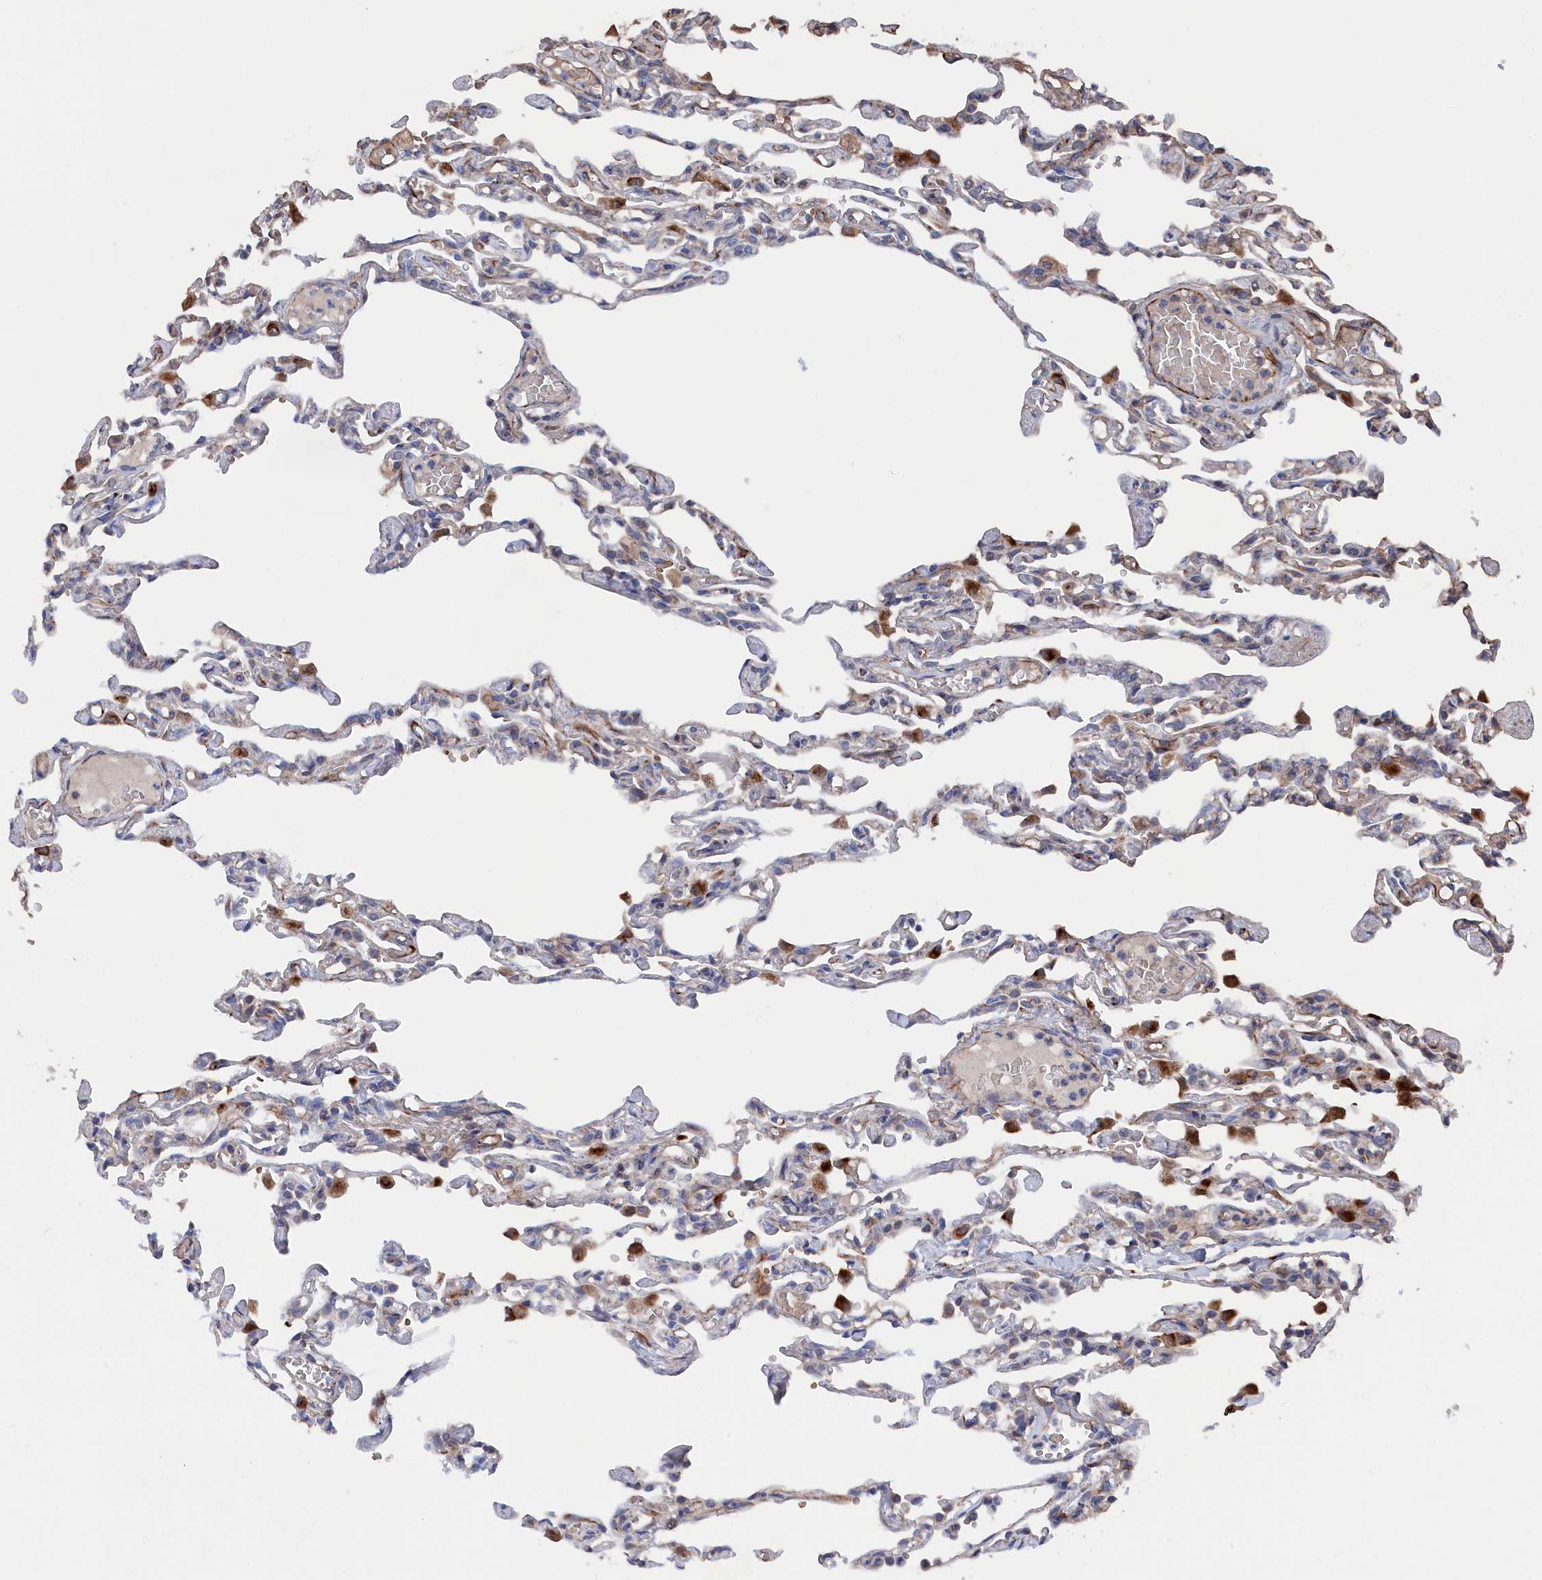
{"staining": {"intensity": "negative", "quantity": "none", "location": "none"}, "tissue": "lung", "cell_type": "Alveolar cells", "image_type": "normal", "snomed": [{"axis": "morphology", "description": "Normal tissue, NOS"}, {"axis": "topography", "description": "Lung"}], "caption": "This is an immunohistochemistry photomicrograph of benign human lung. There is no positivity in alveolar cells.", "gene": "SMG9", "patient": {"sex": "male", "age": 21}}